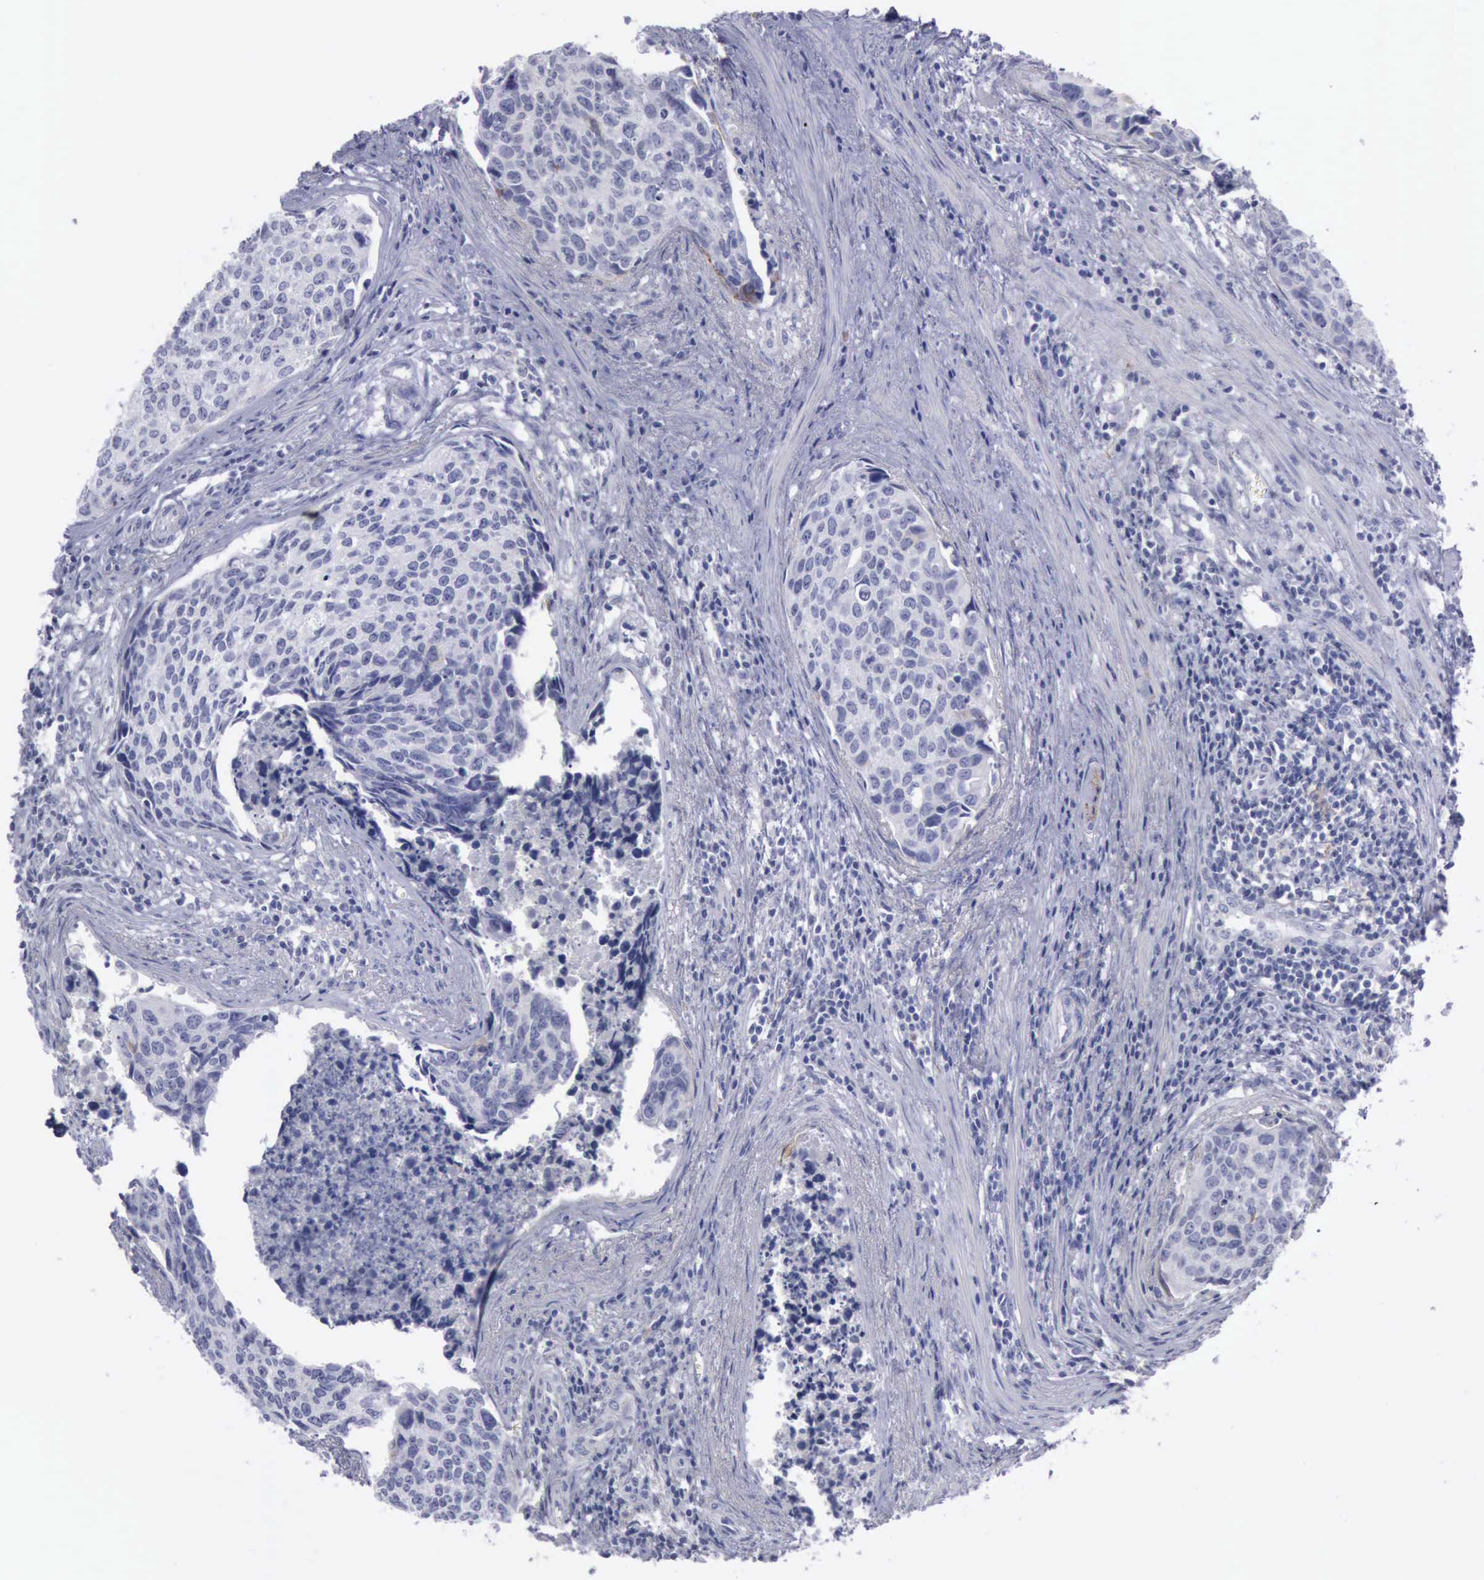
{"staining": {"intensity": "negative", "quantity": "none", "location": "none"}, "tissue": "urothelial cancer", "cell_type": "Tumor cells", "image_type": "cancer", "snomed": [{"axis": "morphology", "description": "Urothelial carcinoma, High grade"}, {"axis": "topography", "description": "Urinary bladder"}], "caption": "Human urothelial cancer stained for a protein using immunohistochemistry shows no expression in tumor cells.", "gene": "CDH2", "patient": {"sex": "male", "age": 81}}